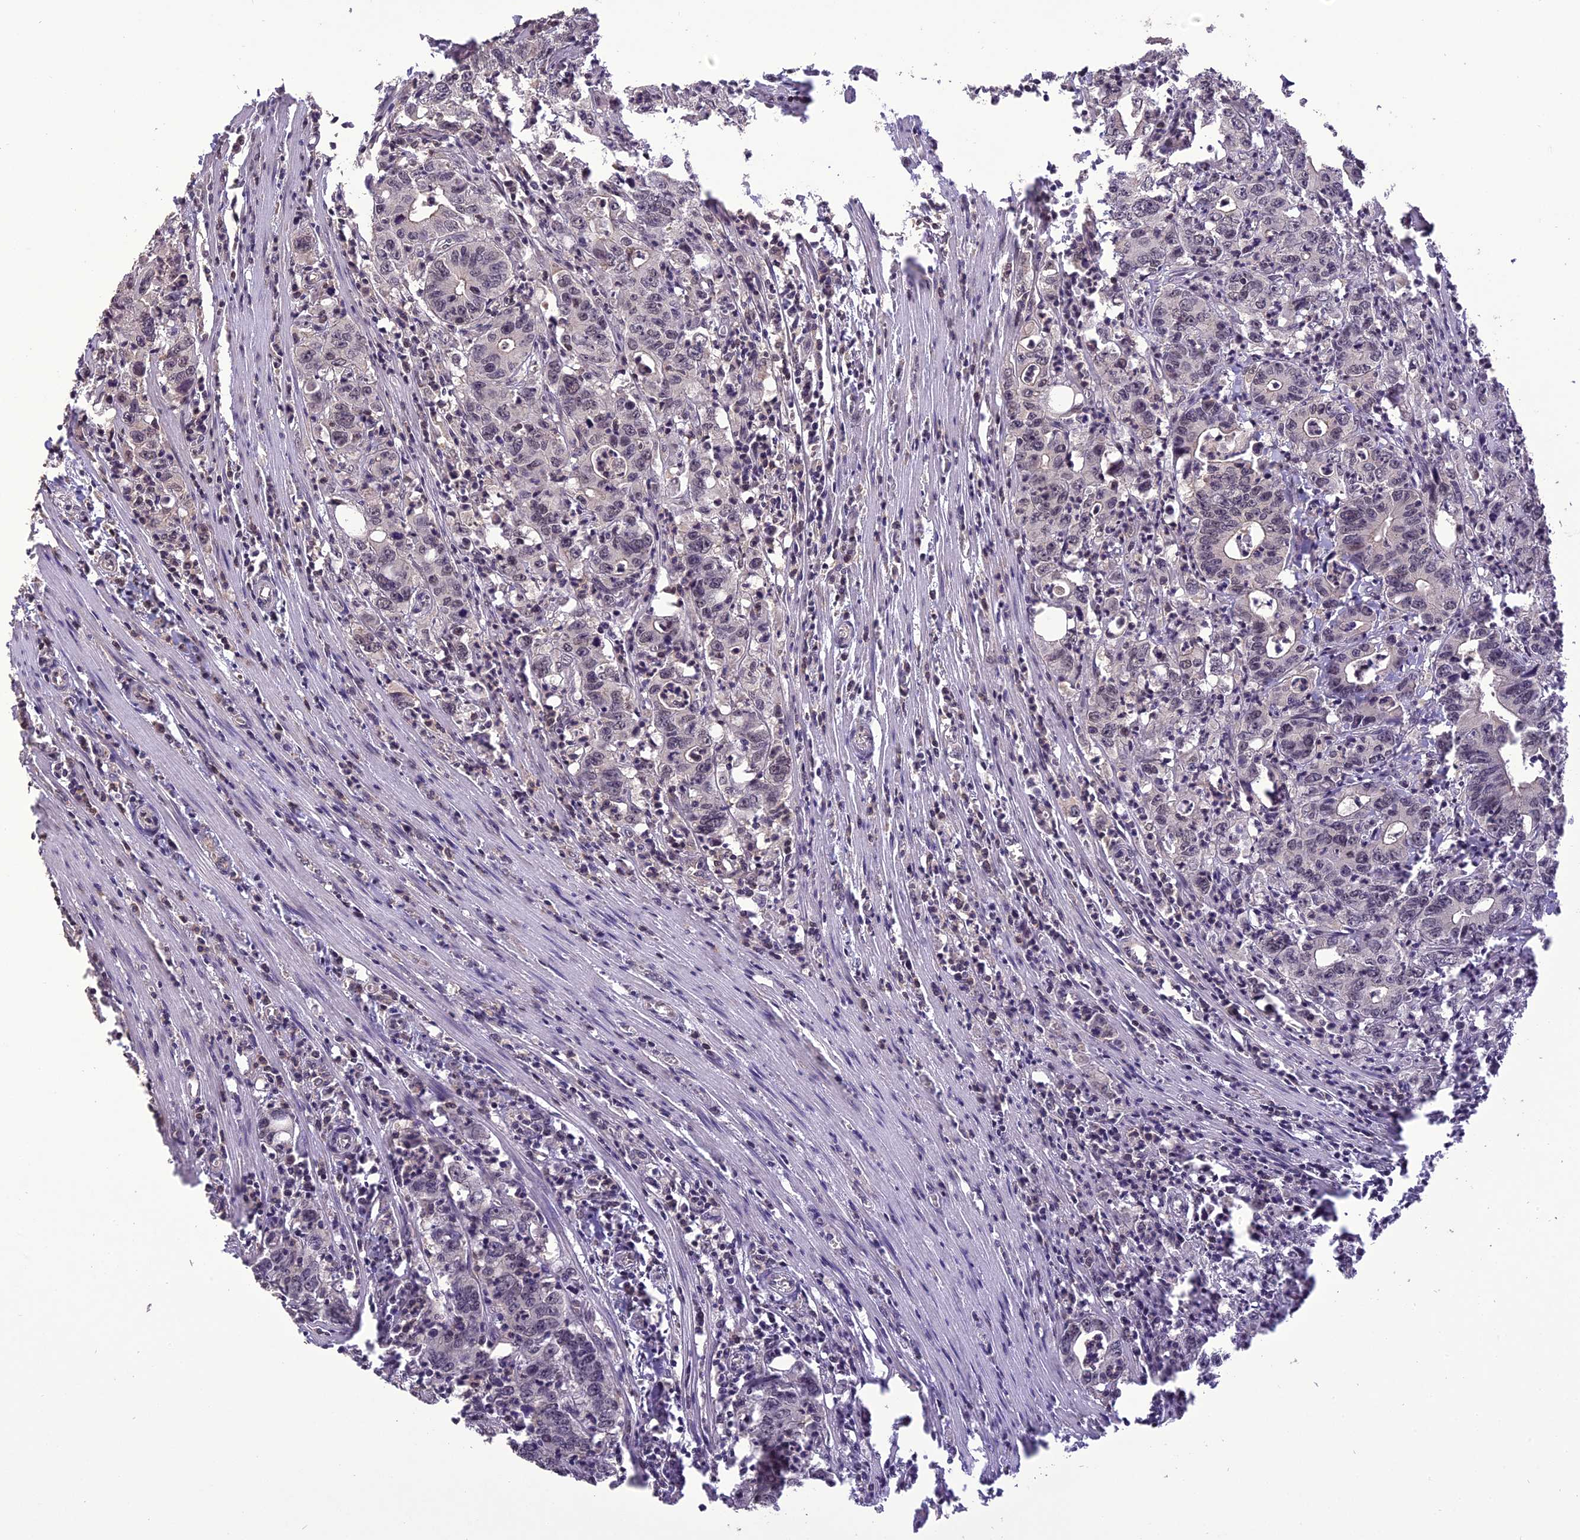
{"staining": {"intensity": "negative", "quantity": "none", "location": "none"}, "tissue": "colorectal cancer", "cell_type": "Tumor cells", "image_type": "cancer", "snomed": [{"axis": "morphology", "description": "Adenocarcinoma, NOS"}, {"axis": "topography", "description": "Colon"}], "caption": "DAB (3,3'-diaminobenzidine) immunohistochemical staining of human colorectal adenocarcinoma exhibits no significant staining in tumor cells.", "gene": "TIGD7", "patient": {"sex": "female", "age": 75}}